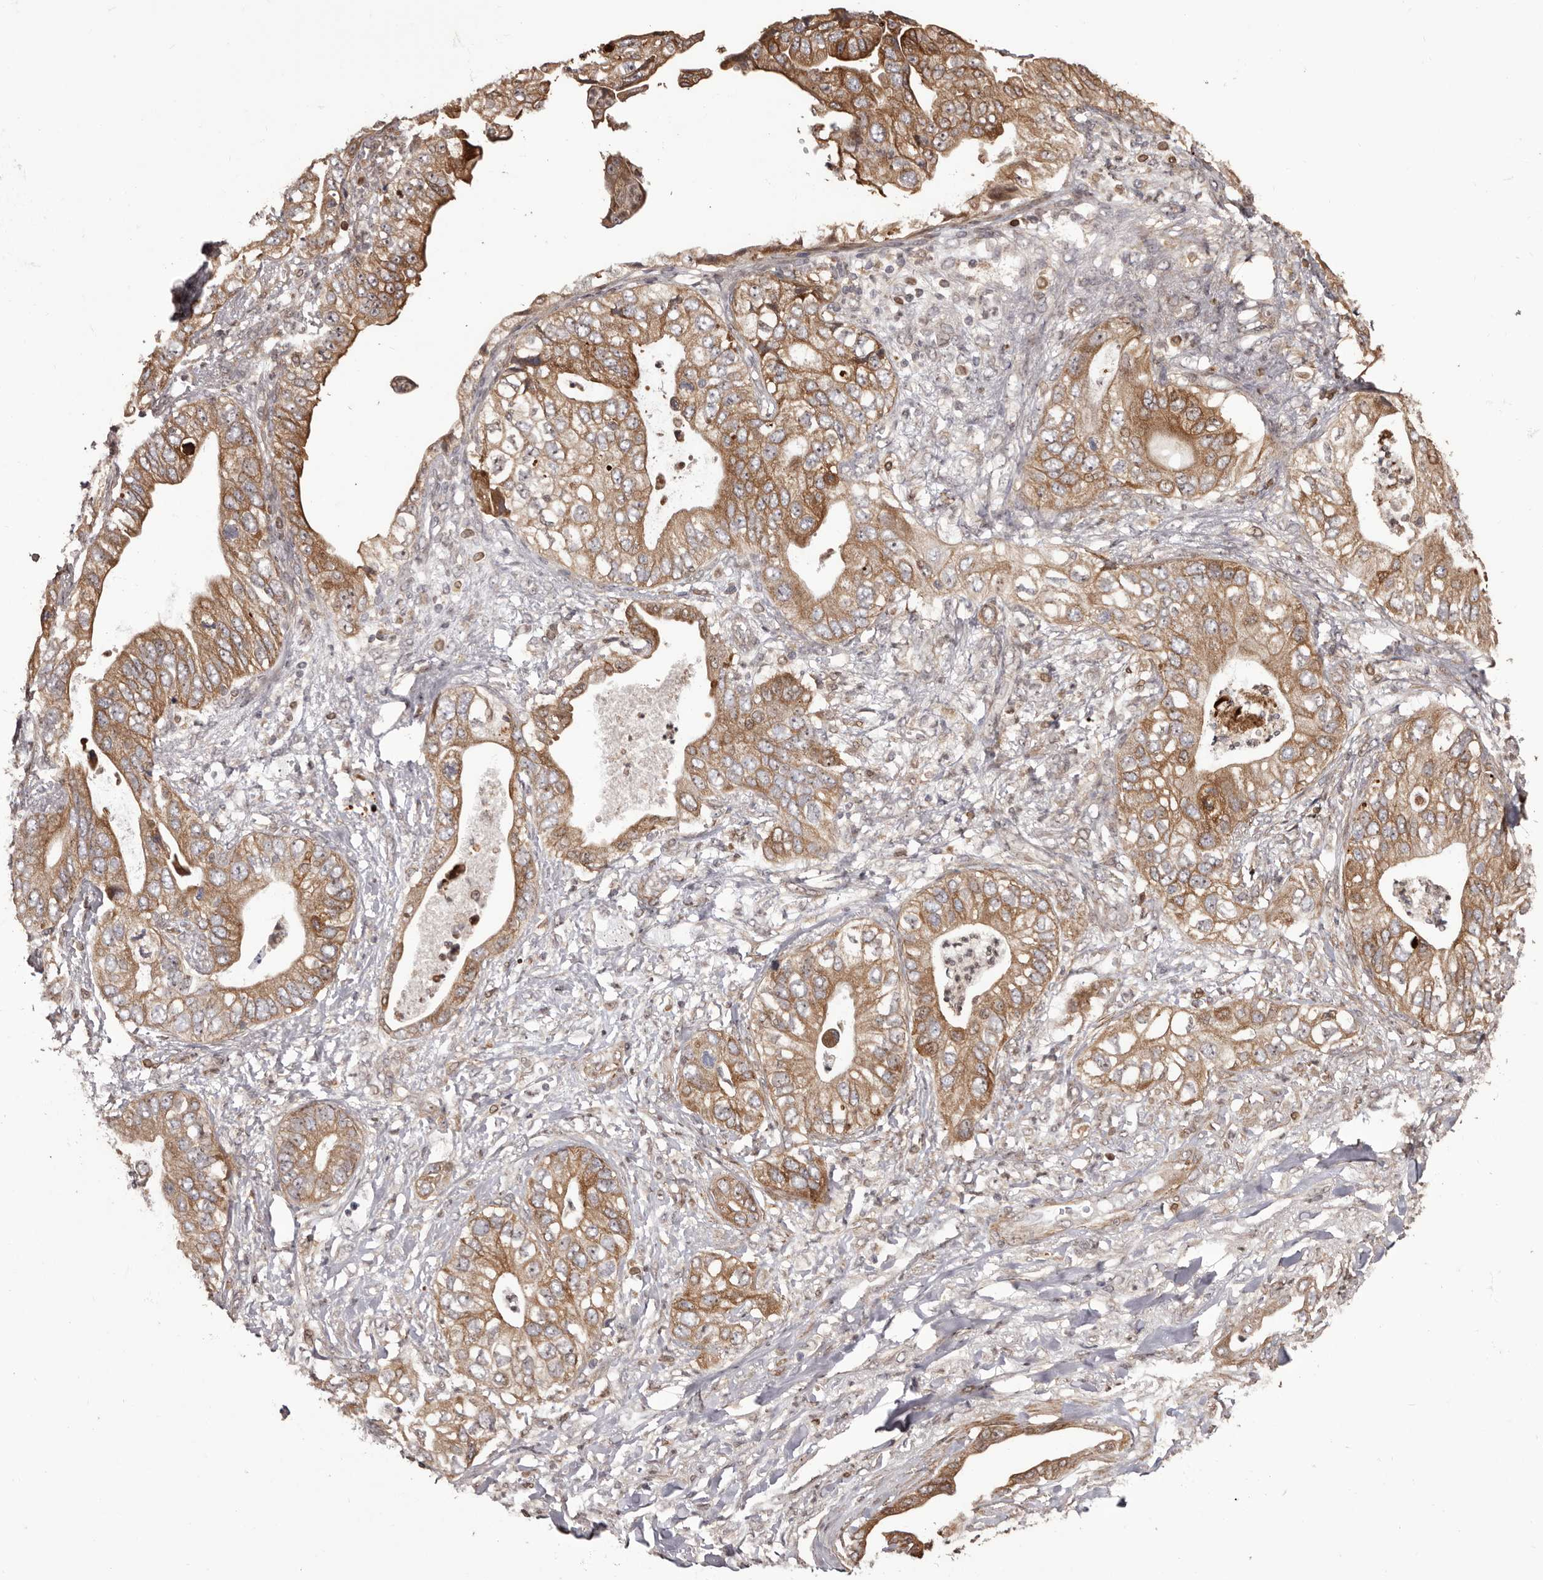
{"staining": {"intensity": "moderate", "quantity": ">75%", "location": "cytoplasmic/membranous"}, "tissue": "pancreatic cancer", "cell_type": "Tumor cells", "image_type": "cancer", "snomed": [{"axis": "morphology", "description": "Adenocarcinoma, NOS"}, {"axis": "topography", "description": "Pancreas"}], "caption": "Pancreatic cancer (adenocarcinoma) stained with a brown dye reveals moderate cytoplasmic/membranous positive positivity in about >75% of tumor cells.", "gene": "ZCCHC7", "patient": {"sex": "female", "age": 78}}